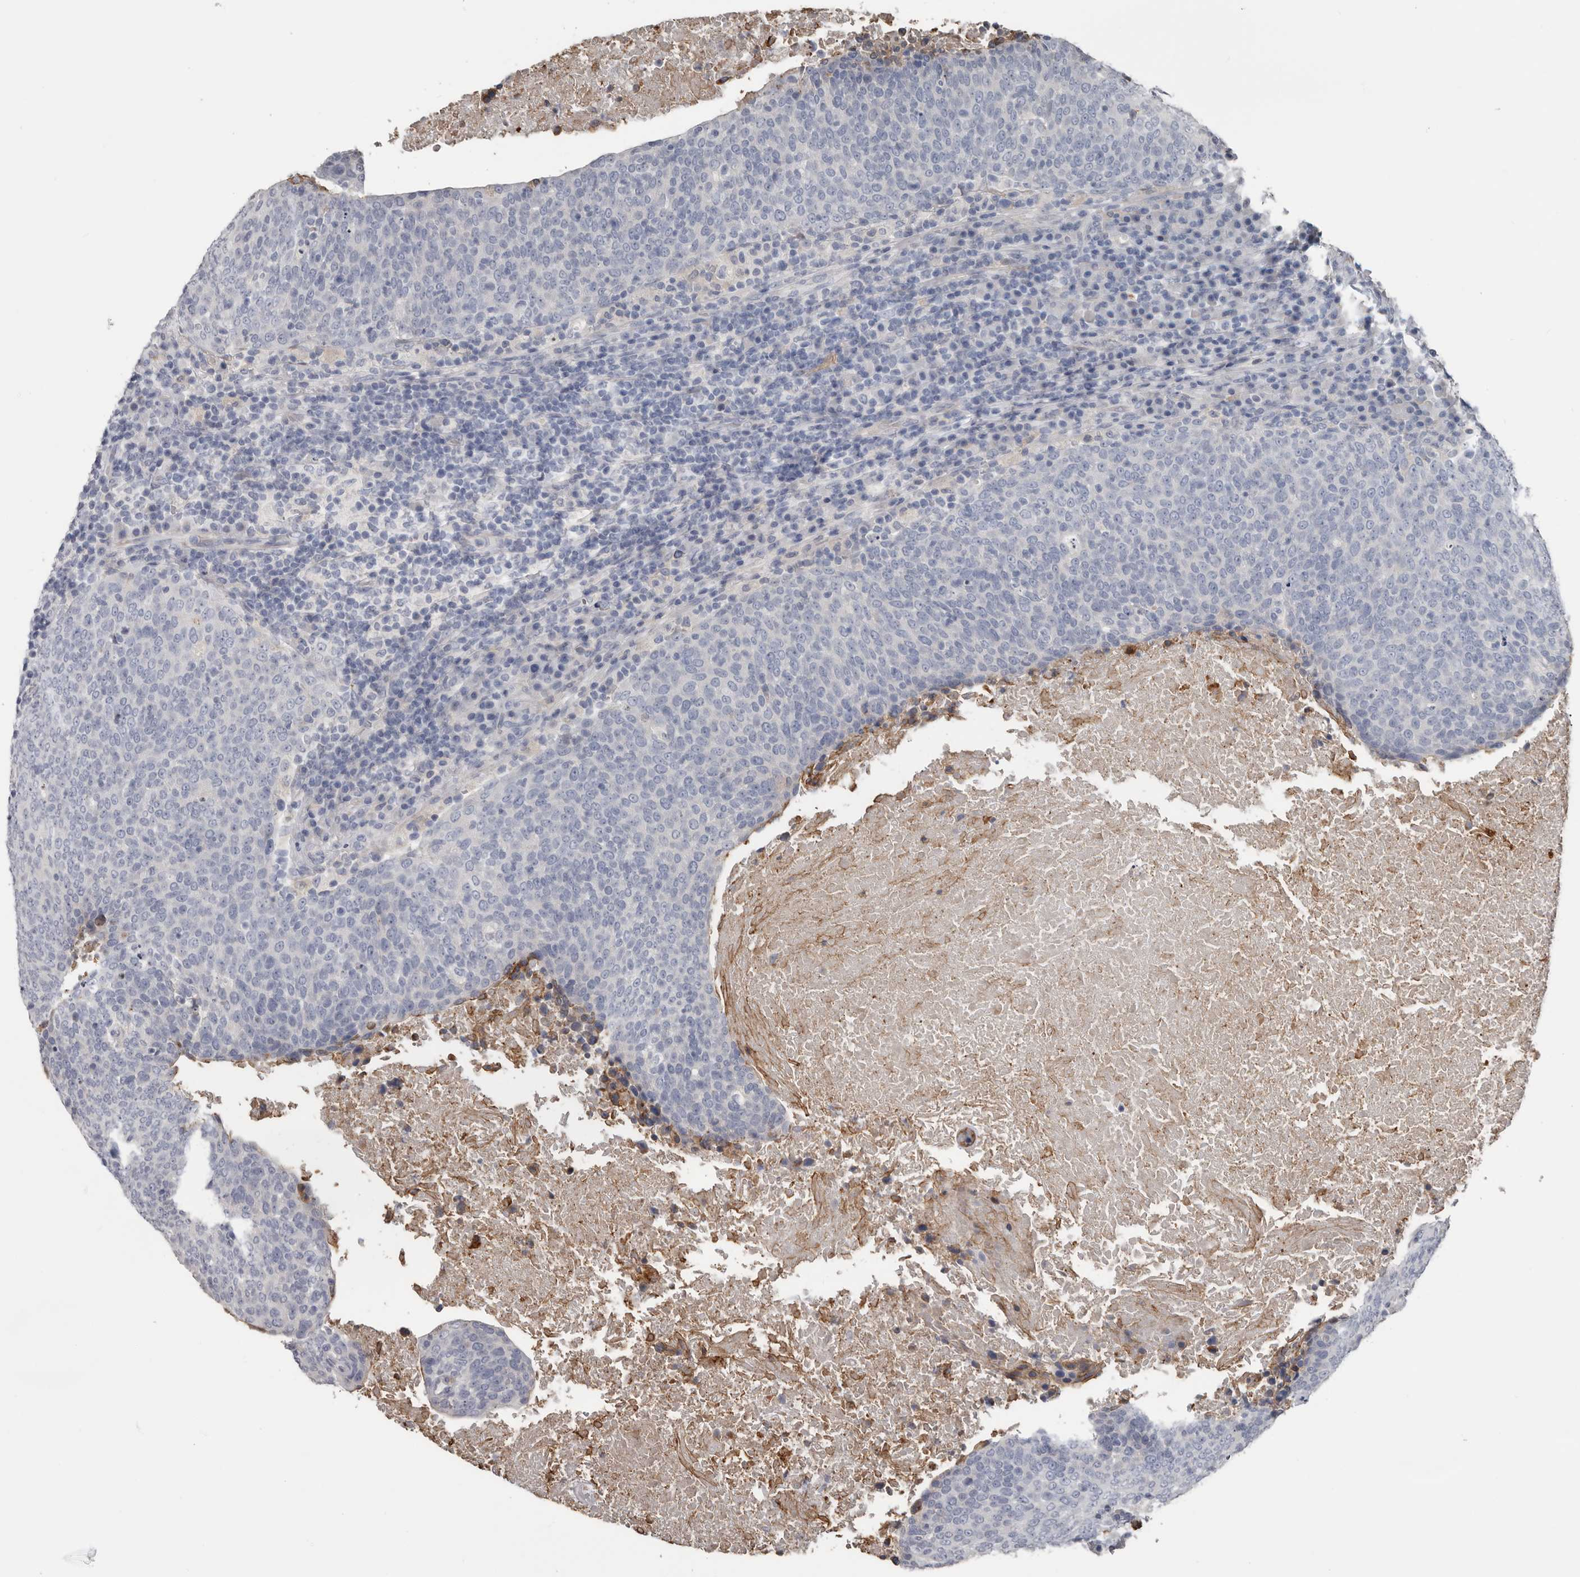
{"staining": {"intensity": "negative", "quantity": "none", "location": "none"}, "tissue": "head and neck cancer", "cell_type": "Tumor cells", "image_type": "cancer", "snomed": [{"axis": "morphology", "description": "Squamous cell carcinoma, NOS"}, {"axis": "morphology", "description": "Squamous cell carcinoma, metastatic, NOS"}, {"axis": "topography", "description": "Lymph node"}, {"axis": "topography", "description": "Head-Neck"}], "caption": "Tumor cells show no significant protein staining in head and neck cancer.", "gene": "FABP7", "patient": {"sex": "male", "age": 62}}